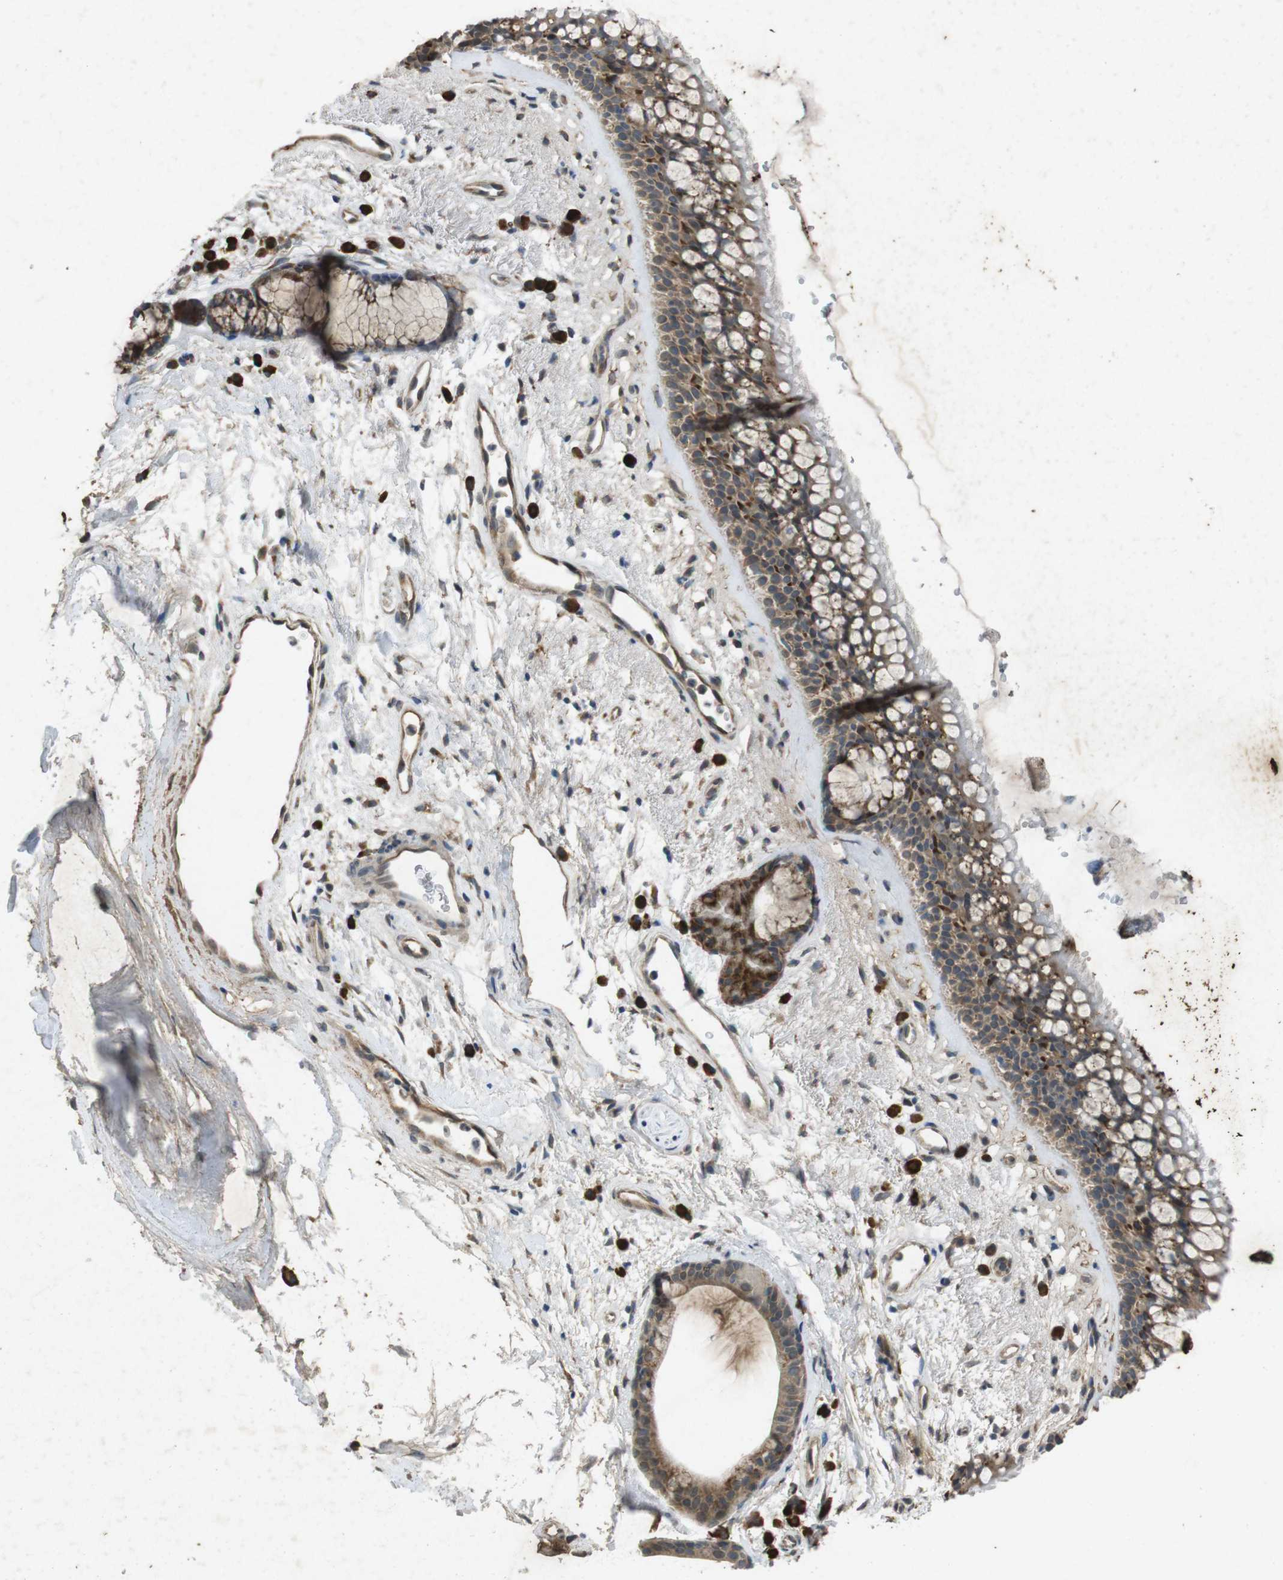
{"staining": {"intensity": "moderate", "quantity": ">75%", "location": "cytoplasmic/membranous"}, "tissue": "bronchus", "cell_type": "Respiratory epithelial cells", "image_type": "normal", "snomed": [{"axis": "morphology", "description": "Normal tissue, NOS"}, {"axis": "topography", "description": "Bronchus"}], "caption": "About >75% of respiratory epithelial cells in unremarkable human bronchus display moderate cytoplasmic/membranous protein expression as visualized by brown immunohistochemical staining.", "gene": "FLCN", "patient": {"sex": "female", "age": 54}}